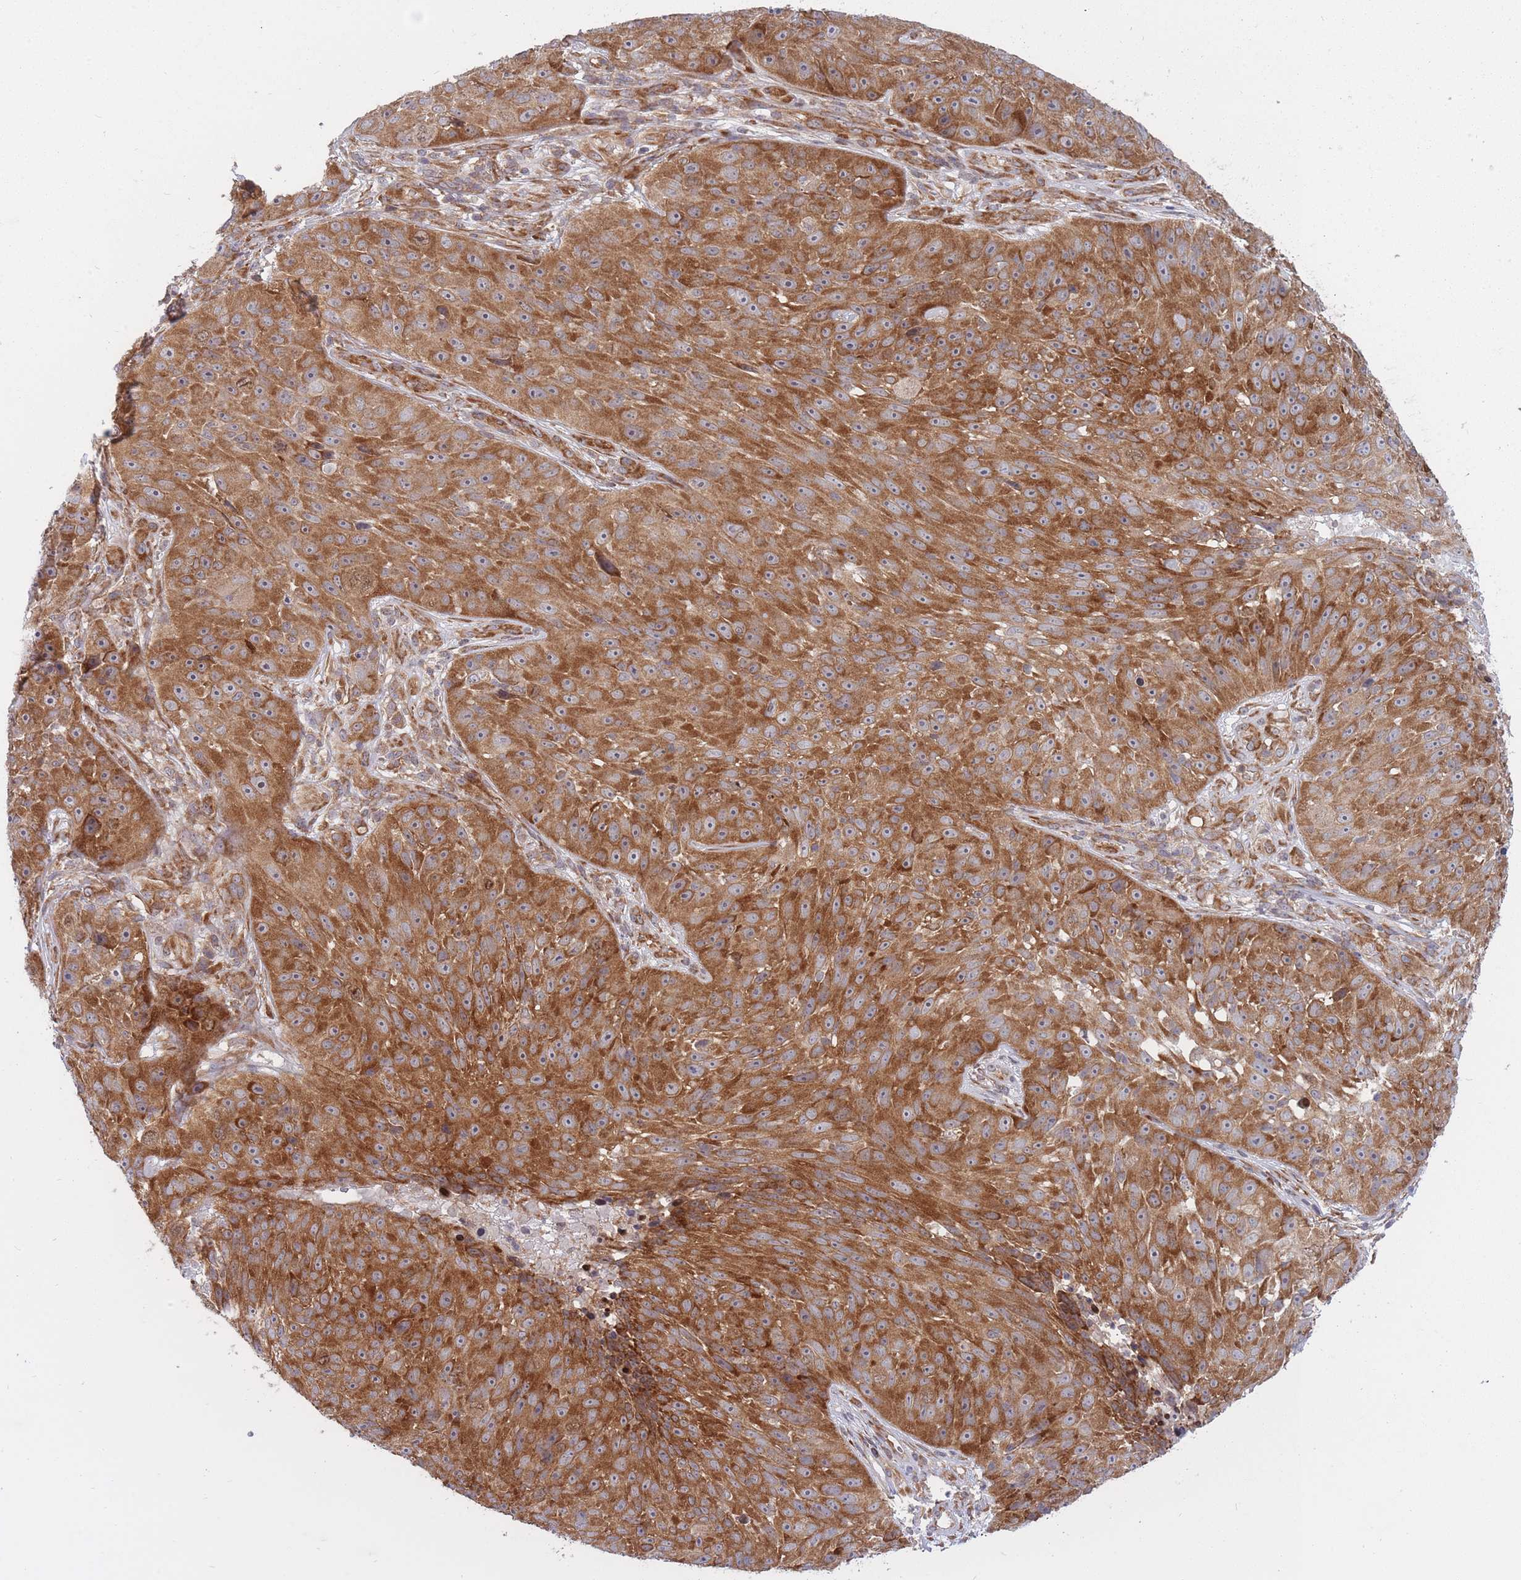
{"staining": {"intensity": "strong", "quantity": ">75%", "location": "cytoplasmic/membranous"}, "tissue": "skin cancer", "cell_type": "Tumor cells", "image_type": "cancer", "snomed": [{"axis": "morphology", "description": "Squamous cell carcinoma, NOS"}, {"axis": "topography", "description": "Skin"}], "caption": "Human skin cancer (squamous cell carcinoma) stained with a protein marker displays strong staining in tumor cells.", "gene": "CCDC124", "patient": {"sex": "female", "age": 87}}